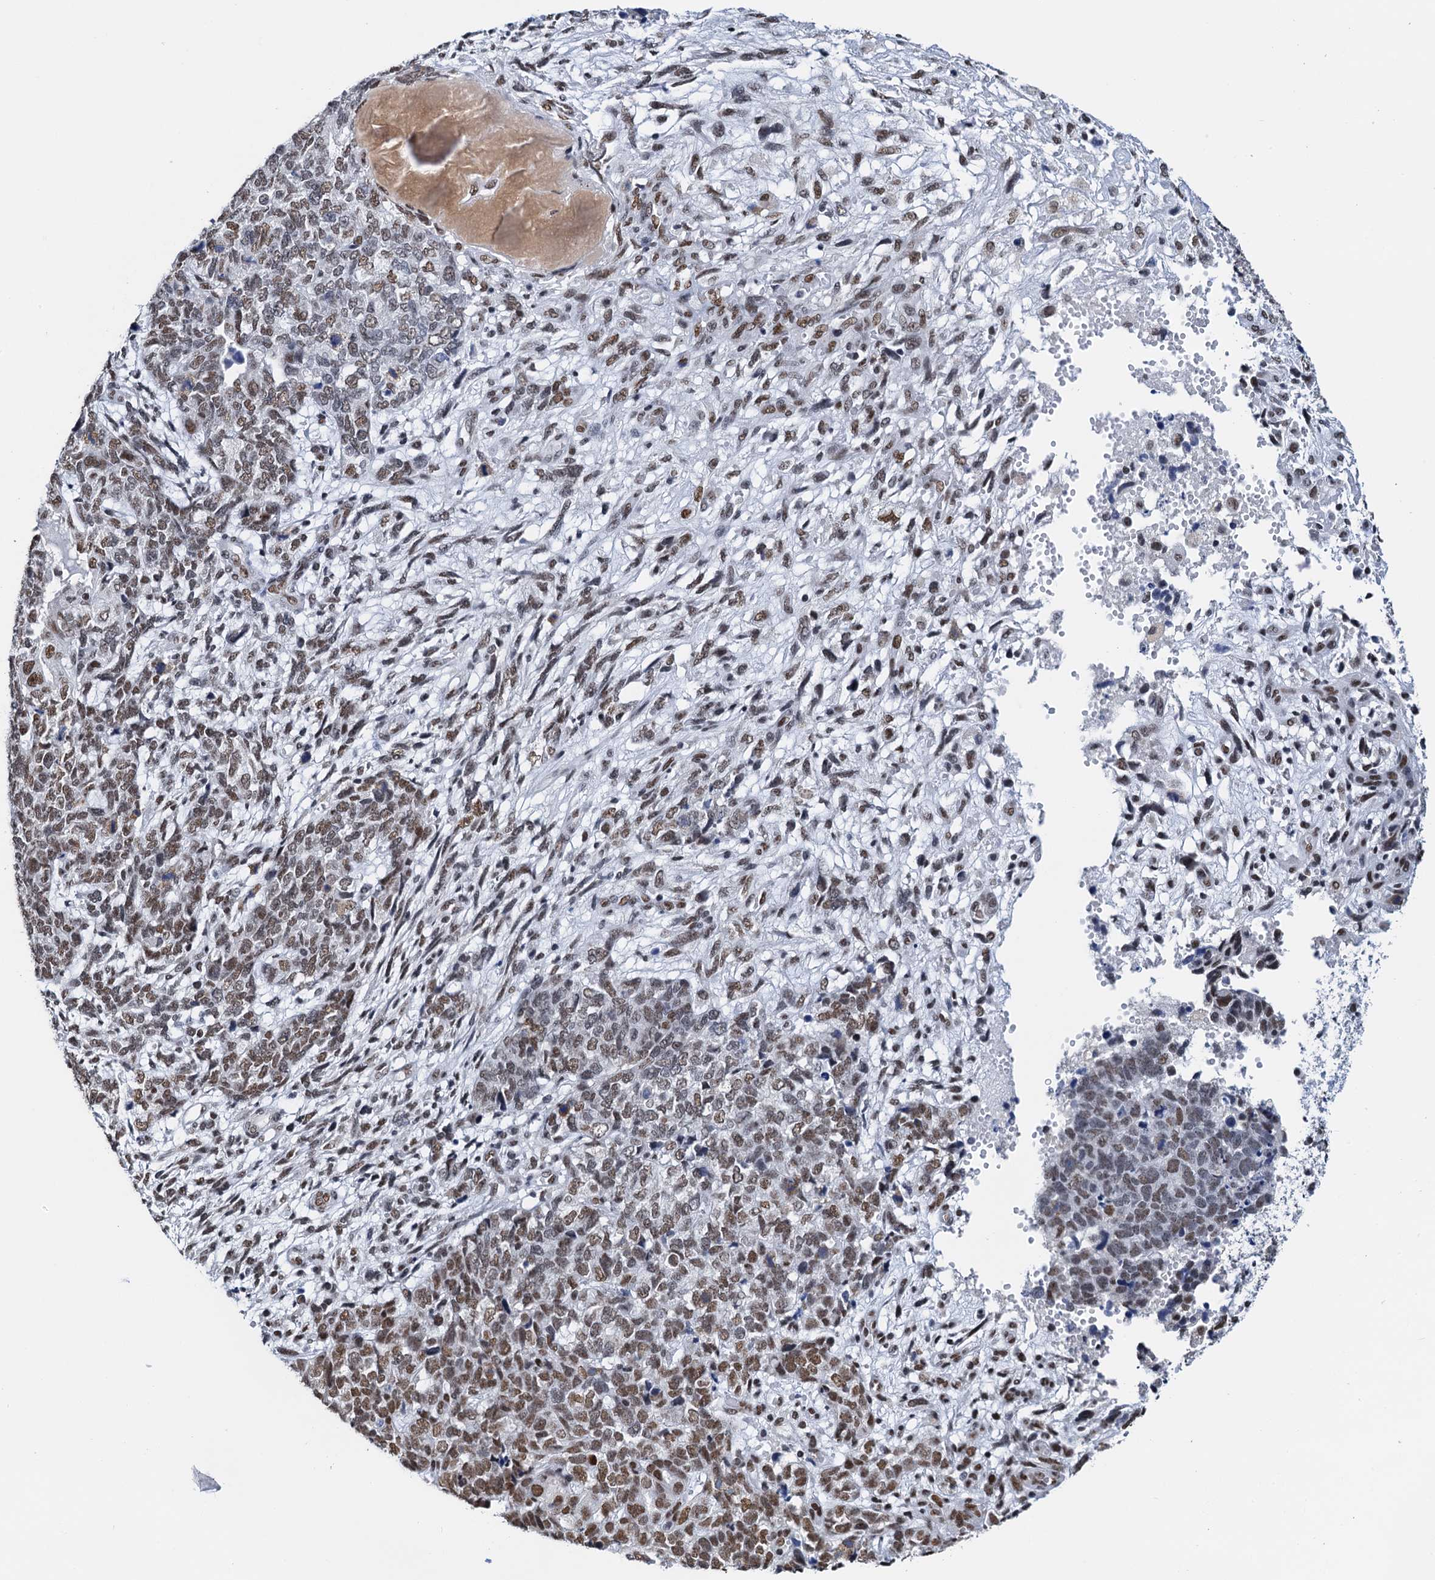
{"staining": {"intensity": "moderate", "quantity": ">75%", "location": "nuclear"}, "tissue": "cervical cancer", "cell_type": "Tumor cells", "image_type": "cancer", "snomed": [{"axis": "morphology", "description": "Squamous cell carcinoma, NOS"}, {"axis": "topography", "description": "Cervix"}], "caption": "The histopathology image reveals immunohistochemical staining of squamous cell carcinoma (cervical). There is moderate nuclear positivity is identified in about >75% of tumor cells.", "gene": "SLTM", "patient": {"sex": "female", "age": 63}}